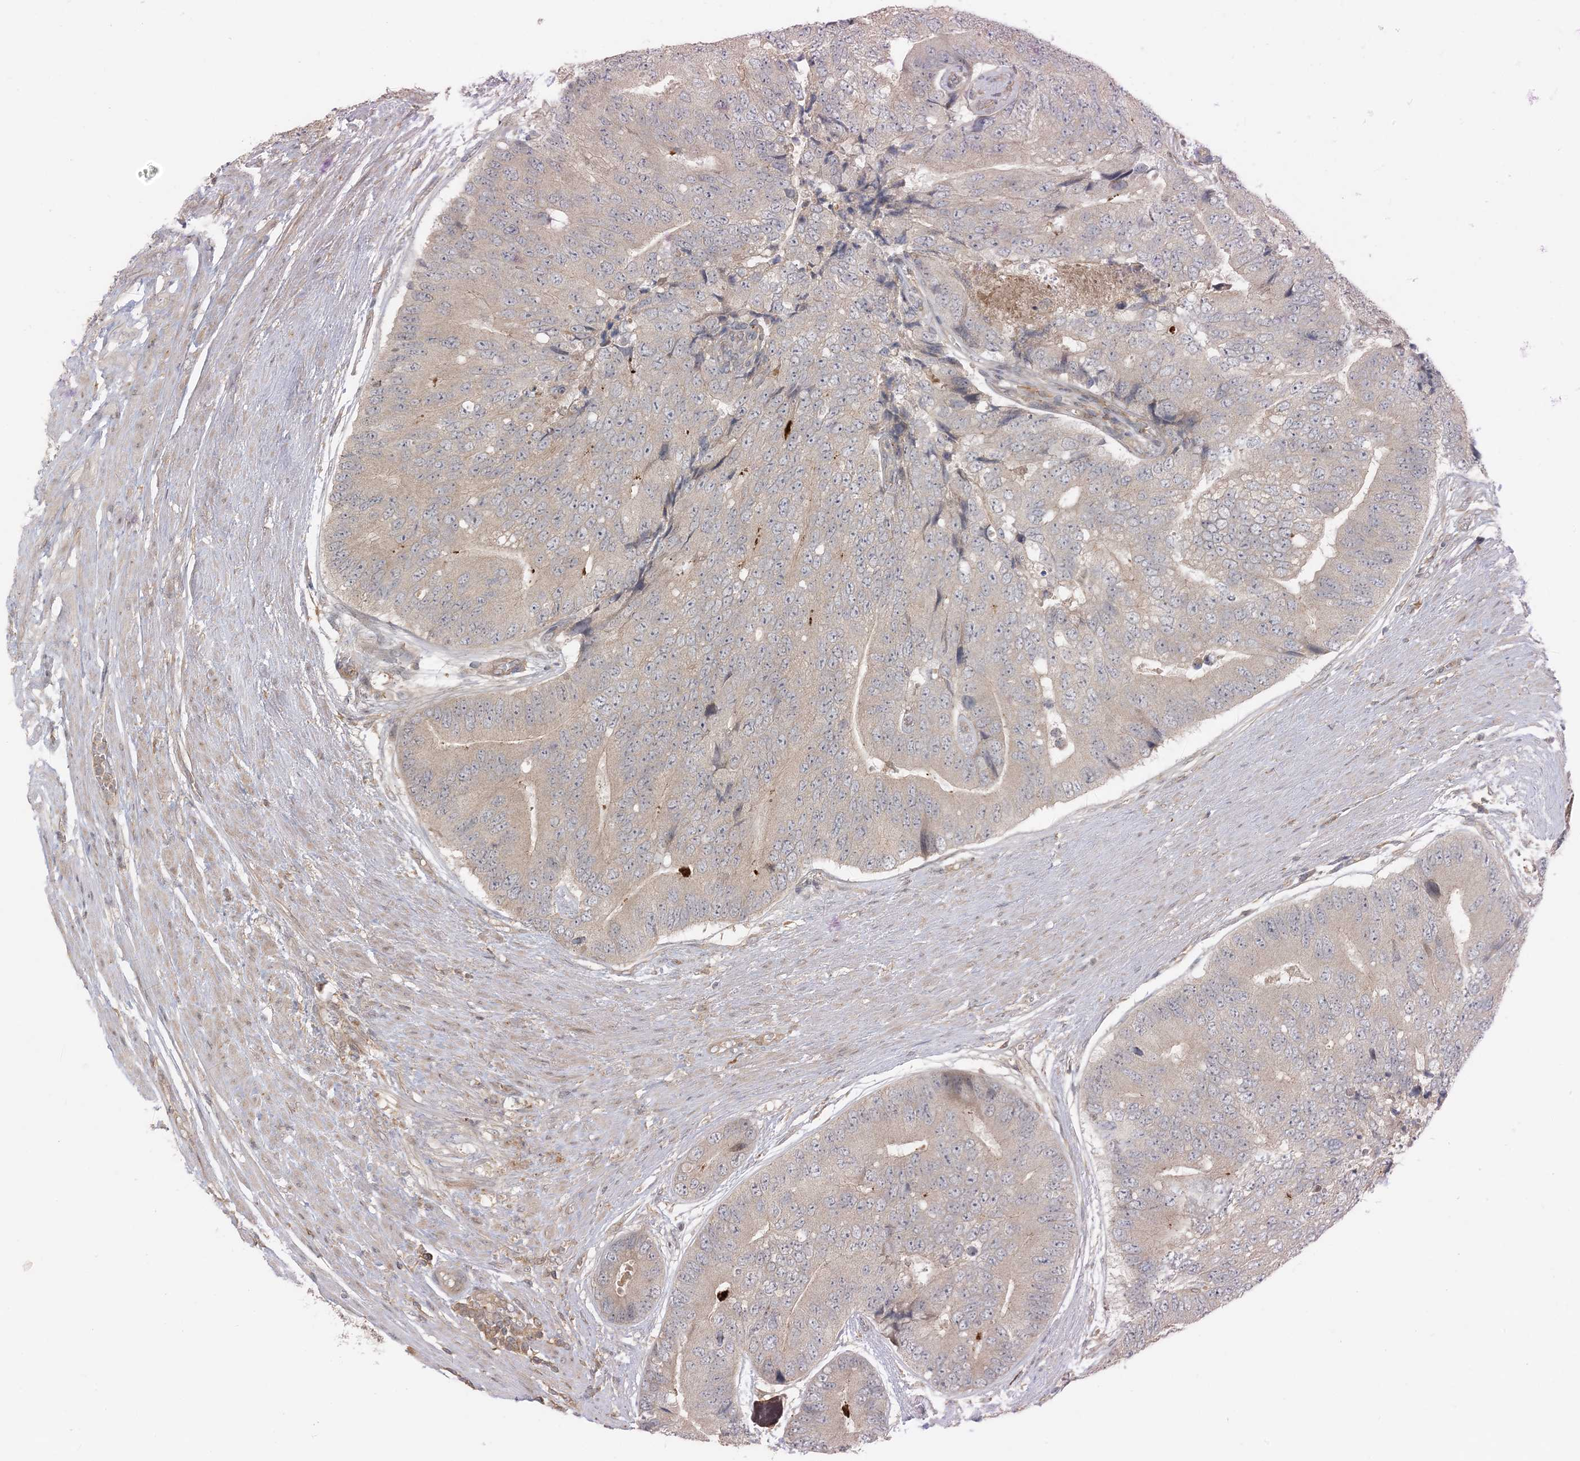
{"staining": {"intensity": "weak", "quantity": "25%-75%", "location": "cytoplasmic/membranous"}, "tissue": "prostate cancer", "cell_type": "Tumor cells", "image_type": "cancer", "snomed": [{"axis": "morphology", "description": "Adenocarcinoma, High grade"}, {"axis": "topography", "description": "Prostate"}], "caption": "Human prostate cancer (high-grade adenocarcinoma) stained with a protein marker demonstrates weak staining in tumor cells.", "gene": "OBI1", "patient": {"sex": "male", "age": 70}}